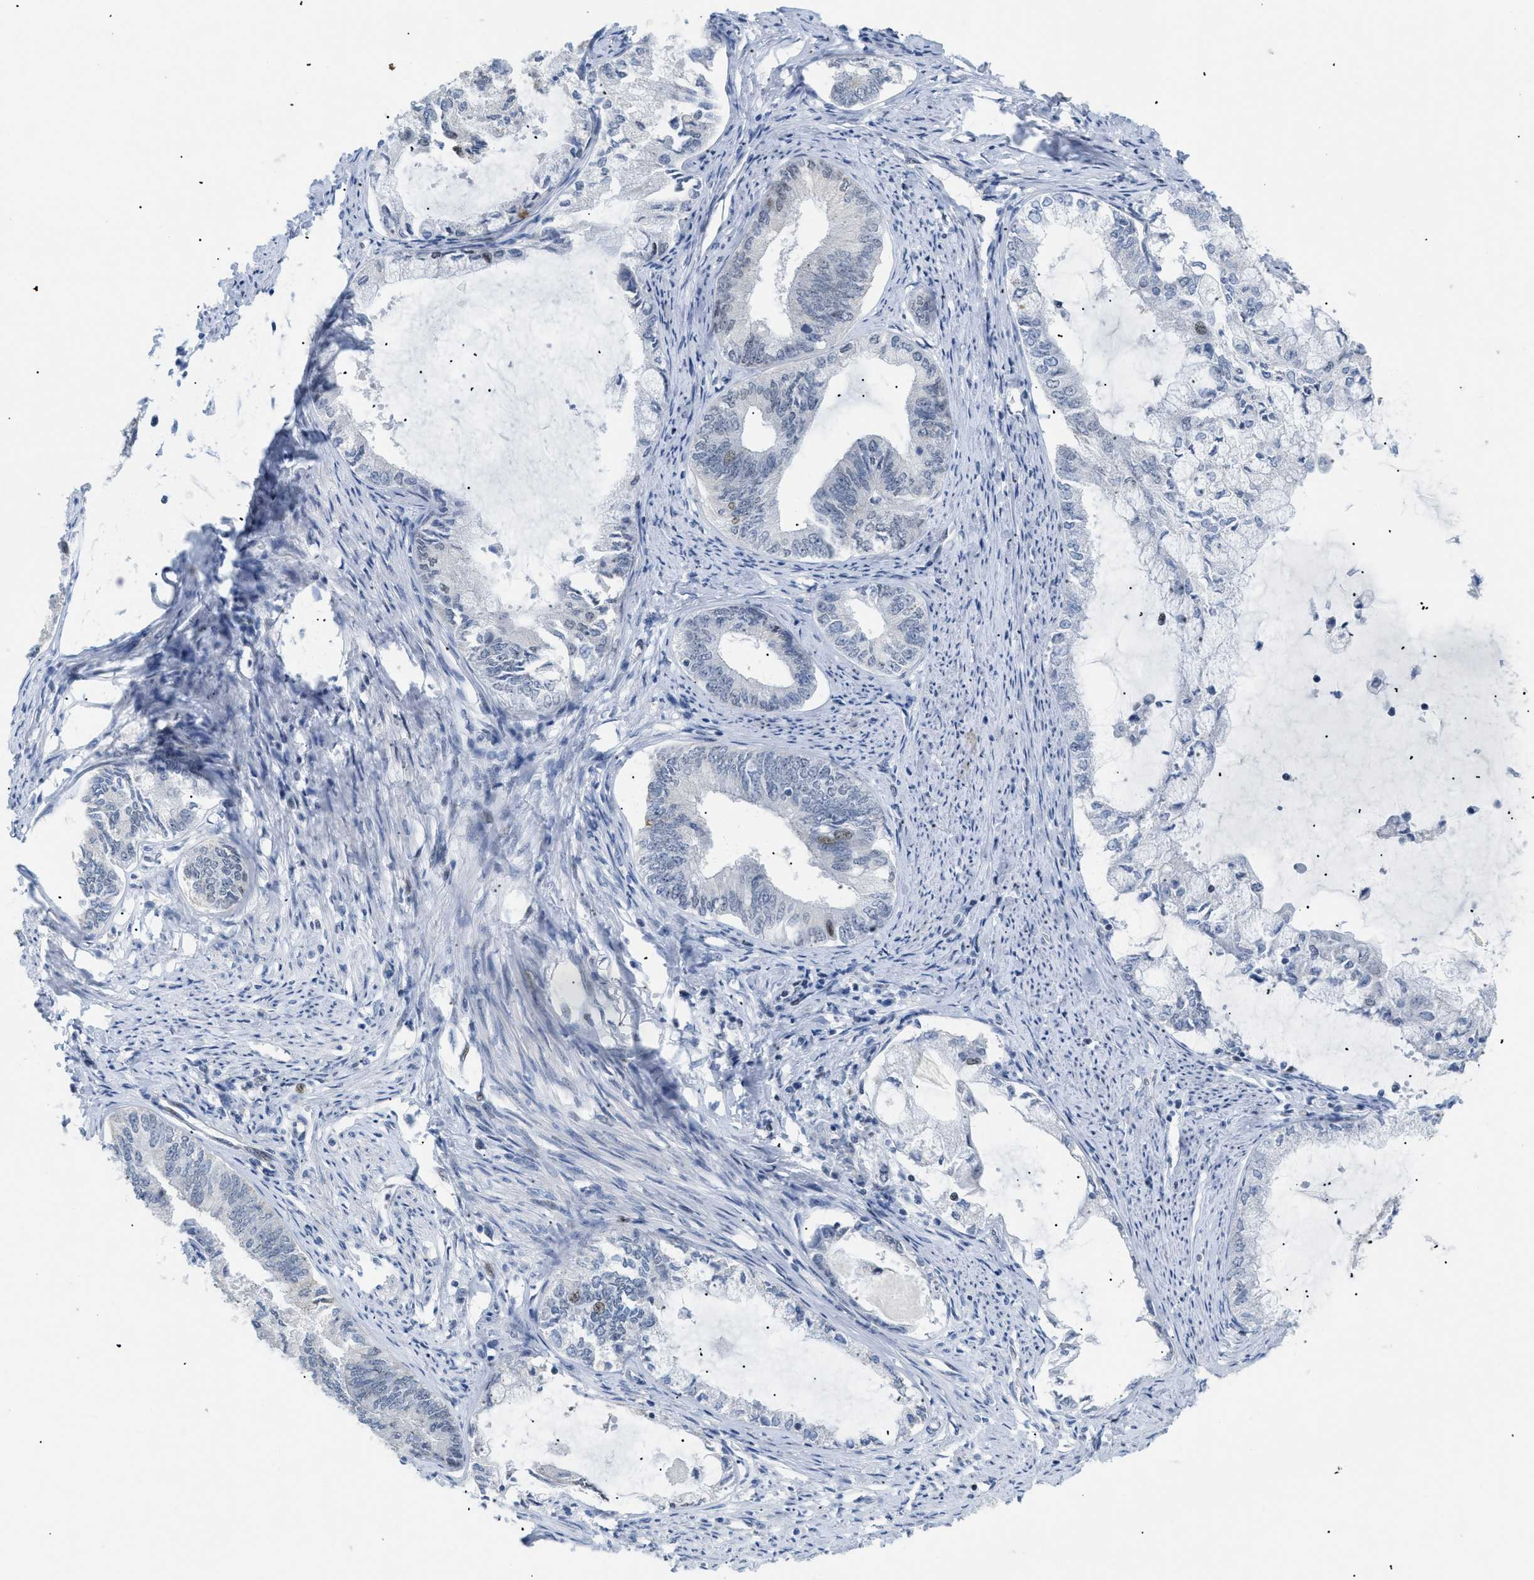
{"staining": {"intensity": "negative", "quantity": "none", "location": "none"}, "tissue": "endometrial cancer", "cell_type": "Tumor cells", "image_type": "cancer", "snomed": [{"axis": "morphology", "description": "Adenocarcinoma, NOS"}, {"axis": "topography", "description": "Endometrium"}], "caption": "DAB immunohistochemical staining of endometrial cancer demonstrates no significant positivity in tumor cells.", "gene": "MED1", "patient": {"sex": "female", "age": 86}}